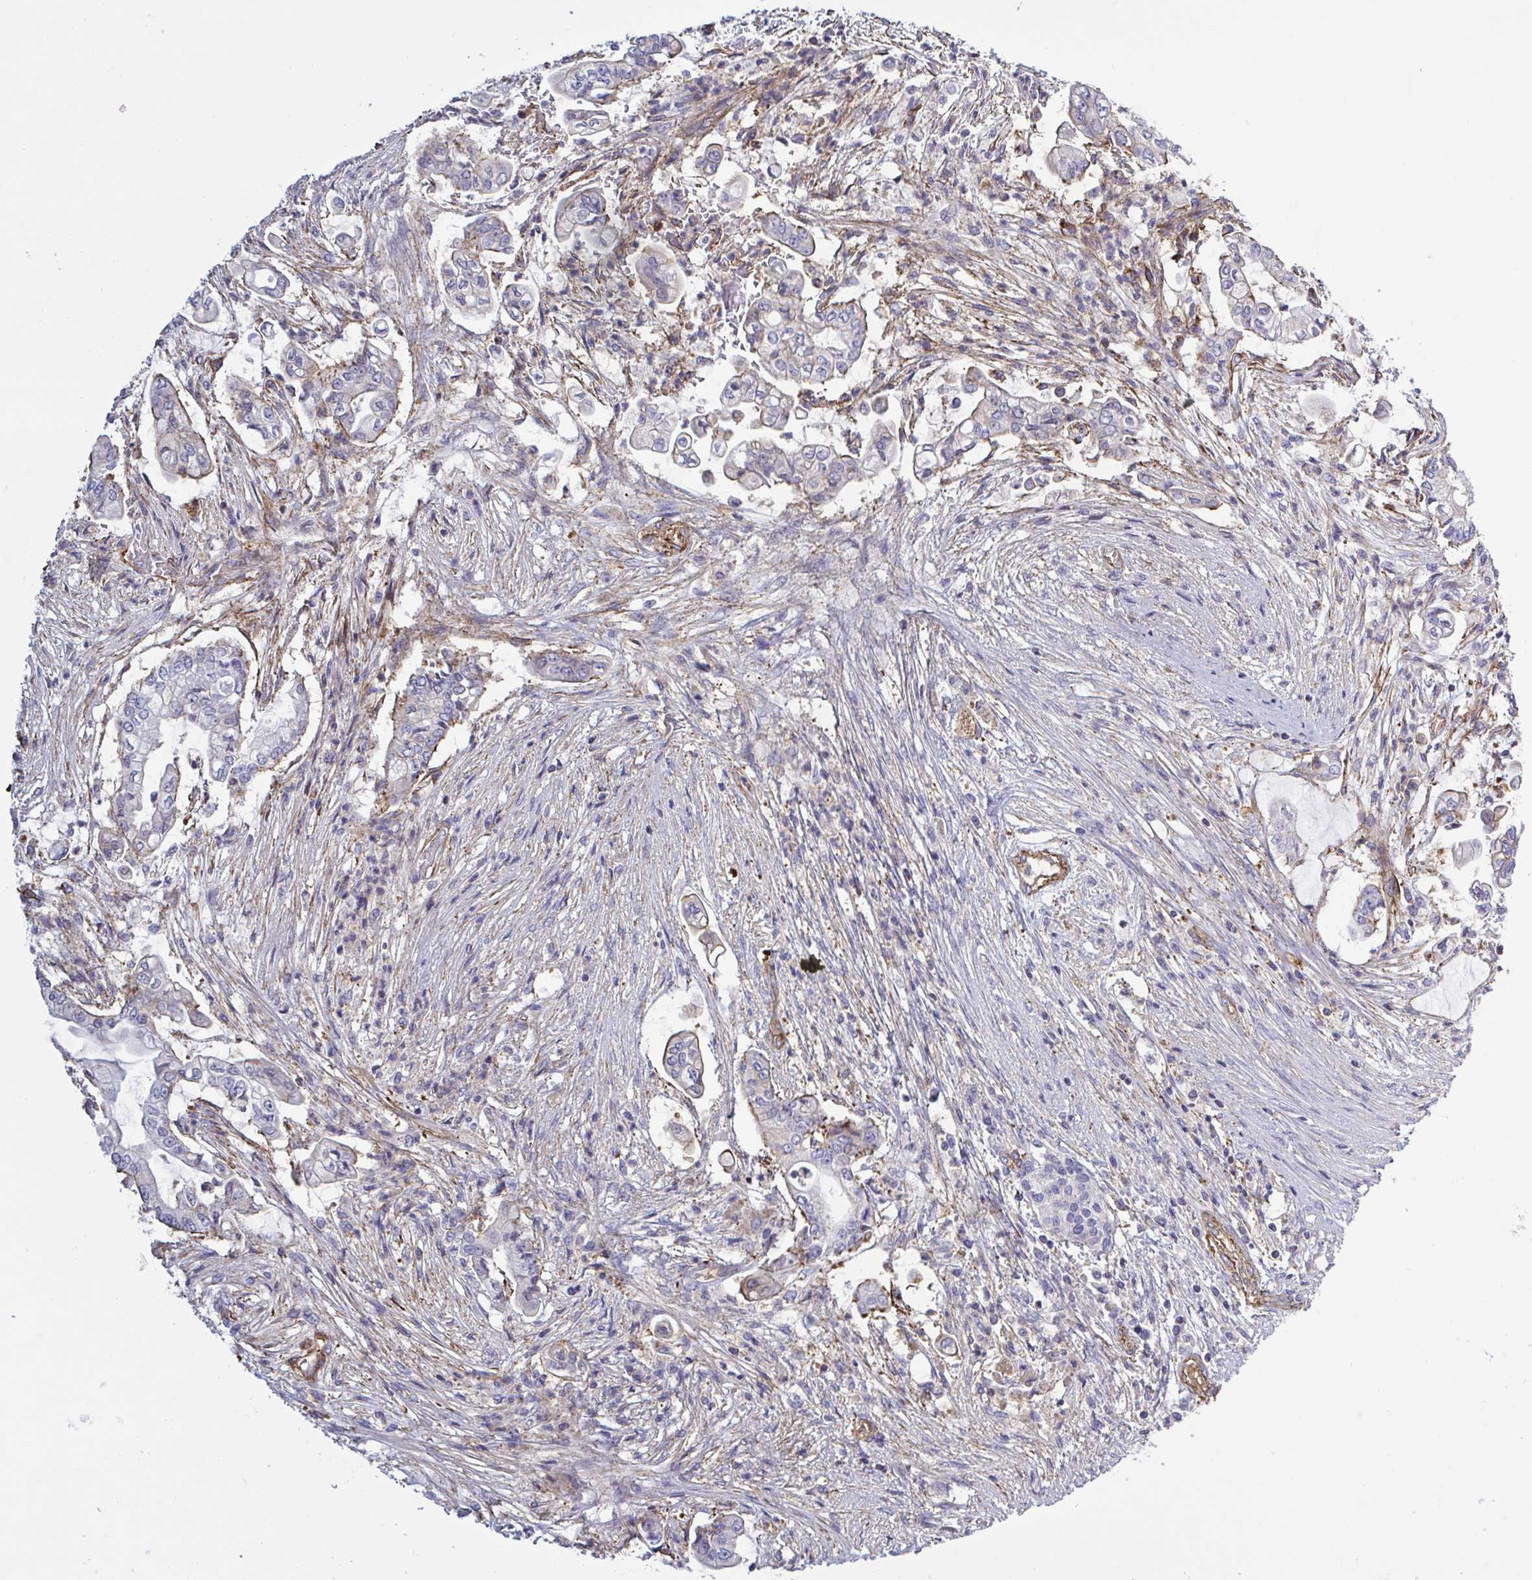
{"staining": {"intensity": "negative", "quantity": "none", "location": "none"}, "tissue": "pancreatic cancer", "cell_type": "Tumor cells", "image_type": "cancer", "snomed": [{"axis": "morphology", "description": "Adenocarcinoma, NOS"}, {"axis": "topography", "description": "Pancreas"}], "caption": "DAB (3,3'-diaminobenzidine) immunohistochemical staining of pancreatic cancer (adenocarcinoma) reveals no significant positivity in tumor cells. (DAB immunohistochemistry (IHC) visualized using brightfield microscopy, high magnification).", "gene": "SHISA7", "patient": {"sex": "female", "age": 69}}